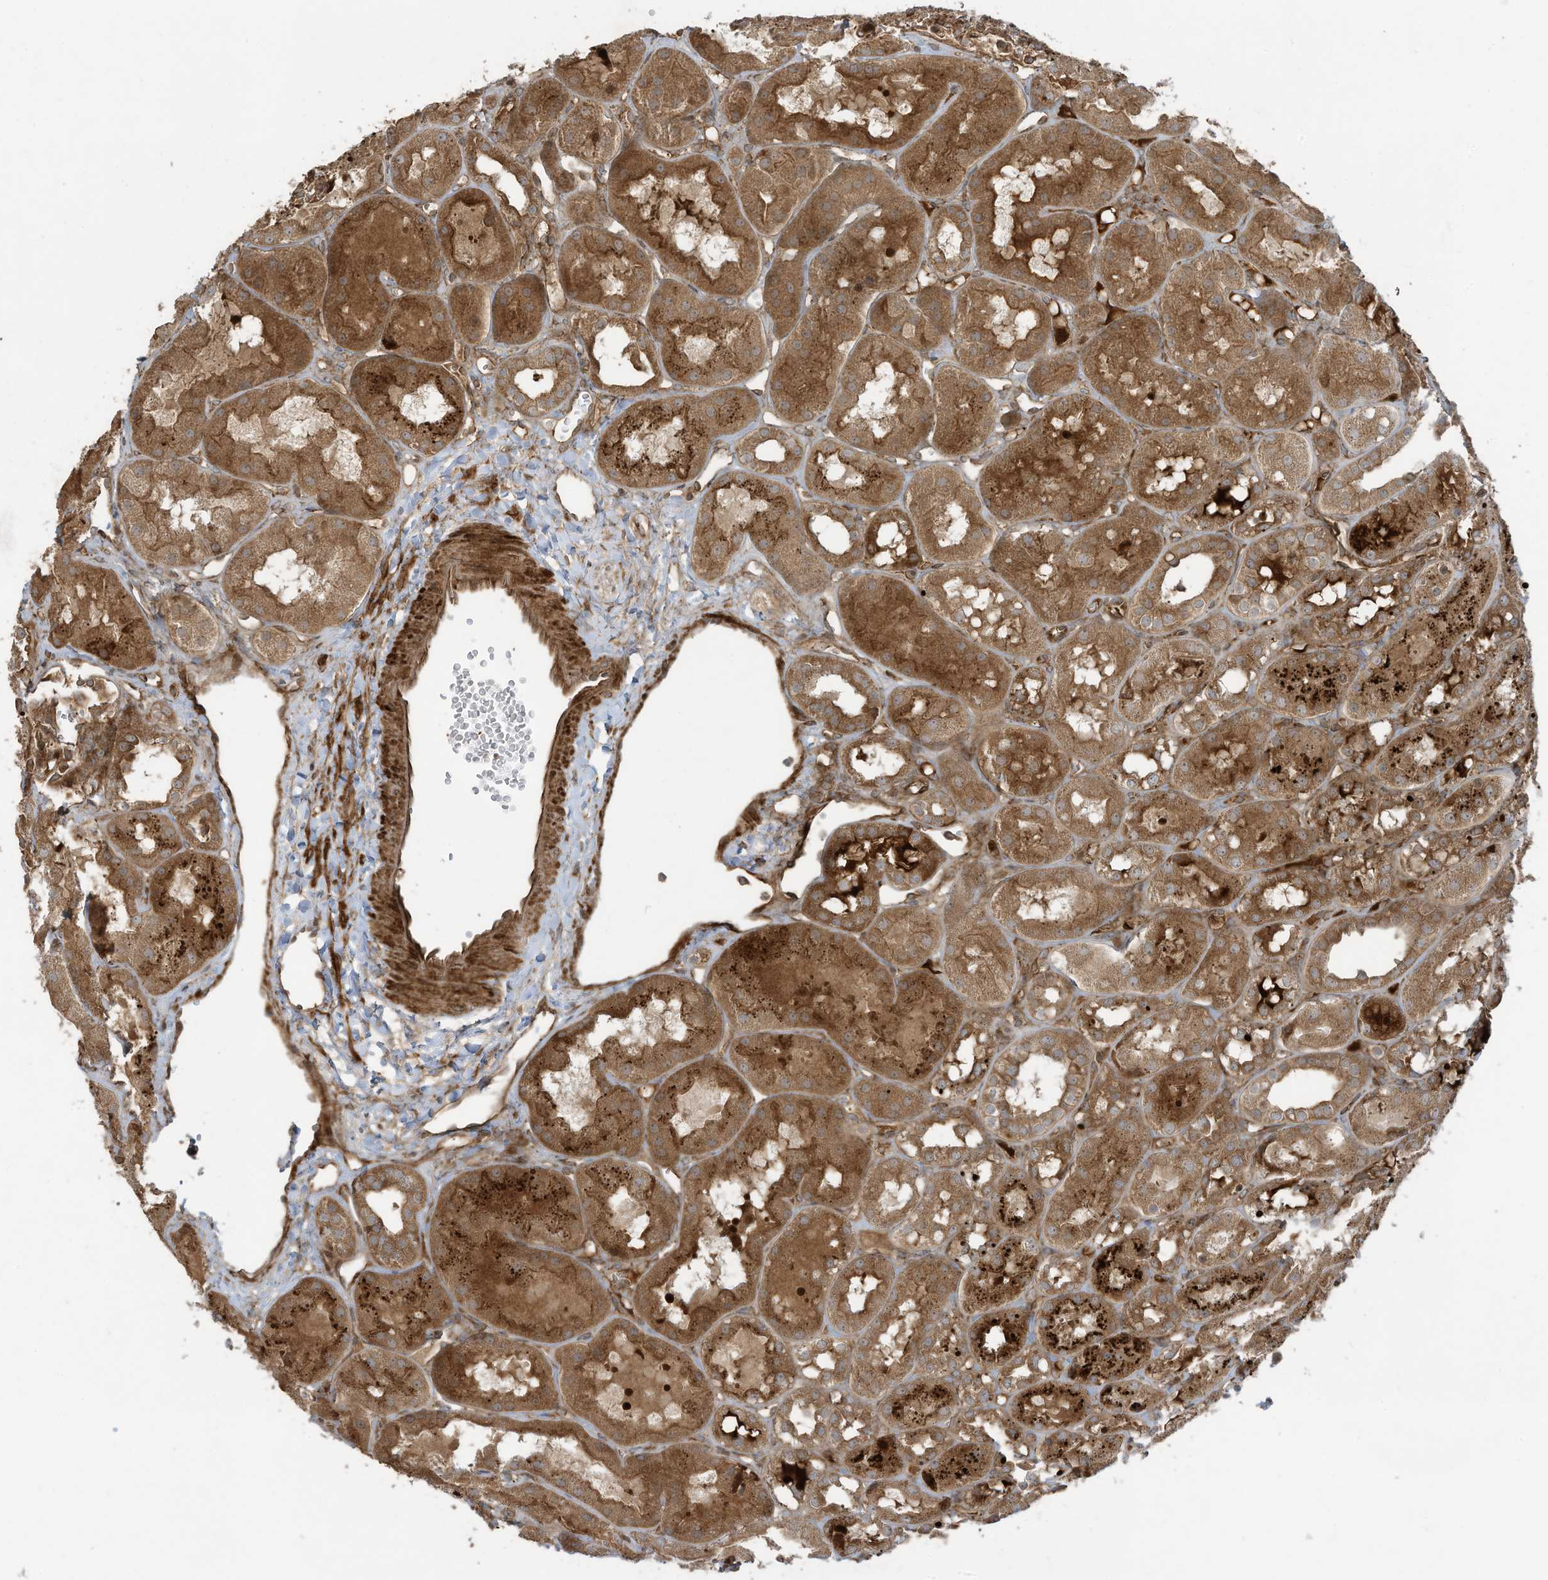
{"staining": {"intensity": "moderate", "quantity": ">75%", "location": "cytoplasmic/membranous"}, "tissue": "kidney", "cell_type": "Cells in glomeruli", "image_type": "normal", "snomed": [{"axis": "morphology", "description": "Normal tissue, NOS"}, {"axis": "topography", "description": "Kidney"}], "caption": "Kidney stained with DAB IHC exhibits medium levels of moderate cytoplasmic/membranous staining in approximately >75% of cells in glomeruli.", "gene": "DDIT4", "patient": {"sex": "male", "age": 16}}